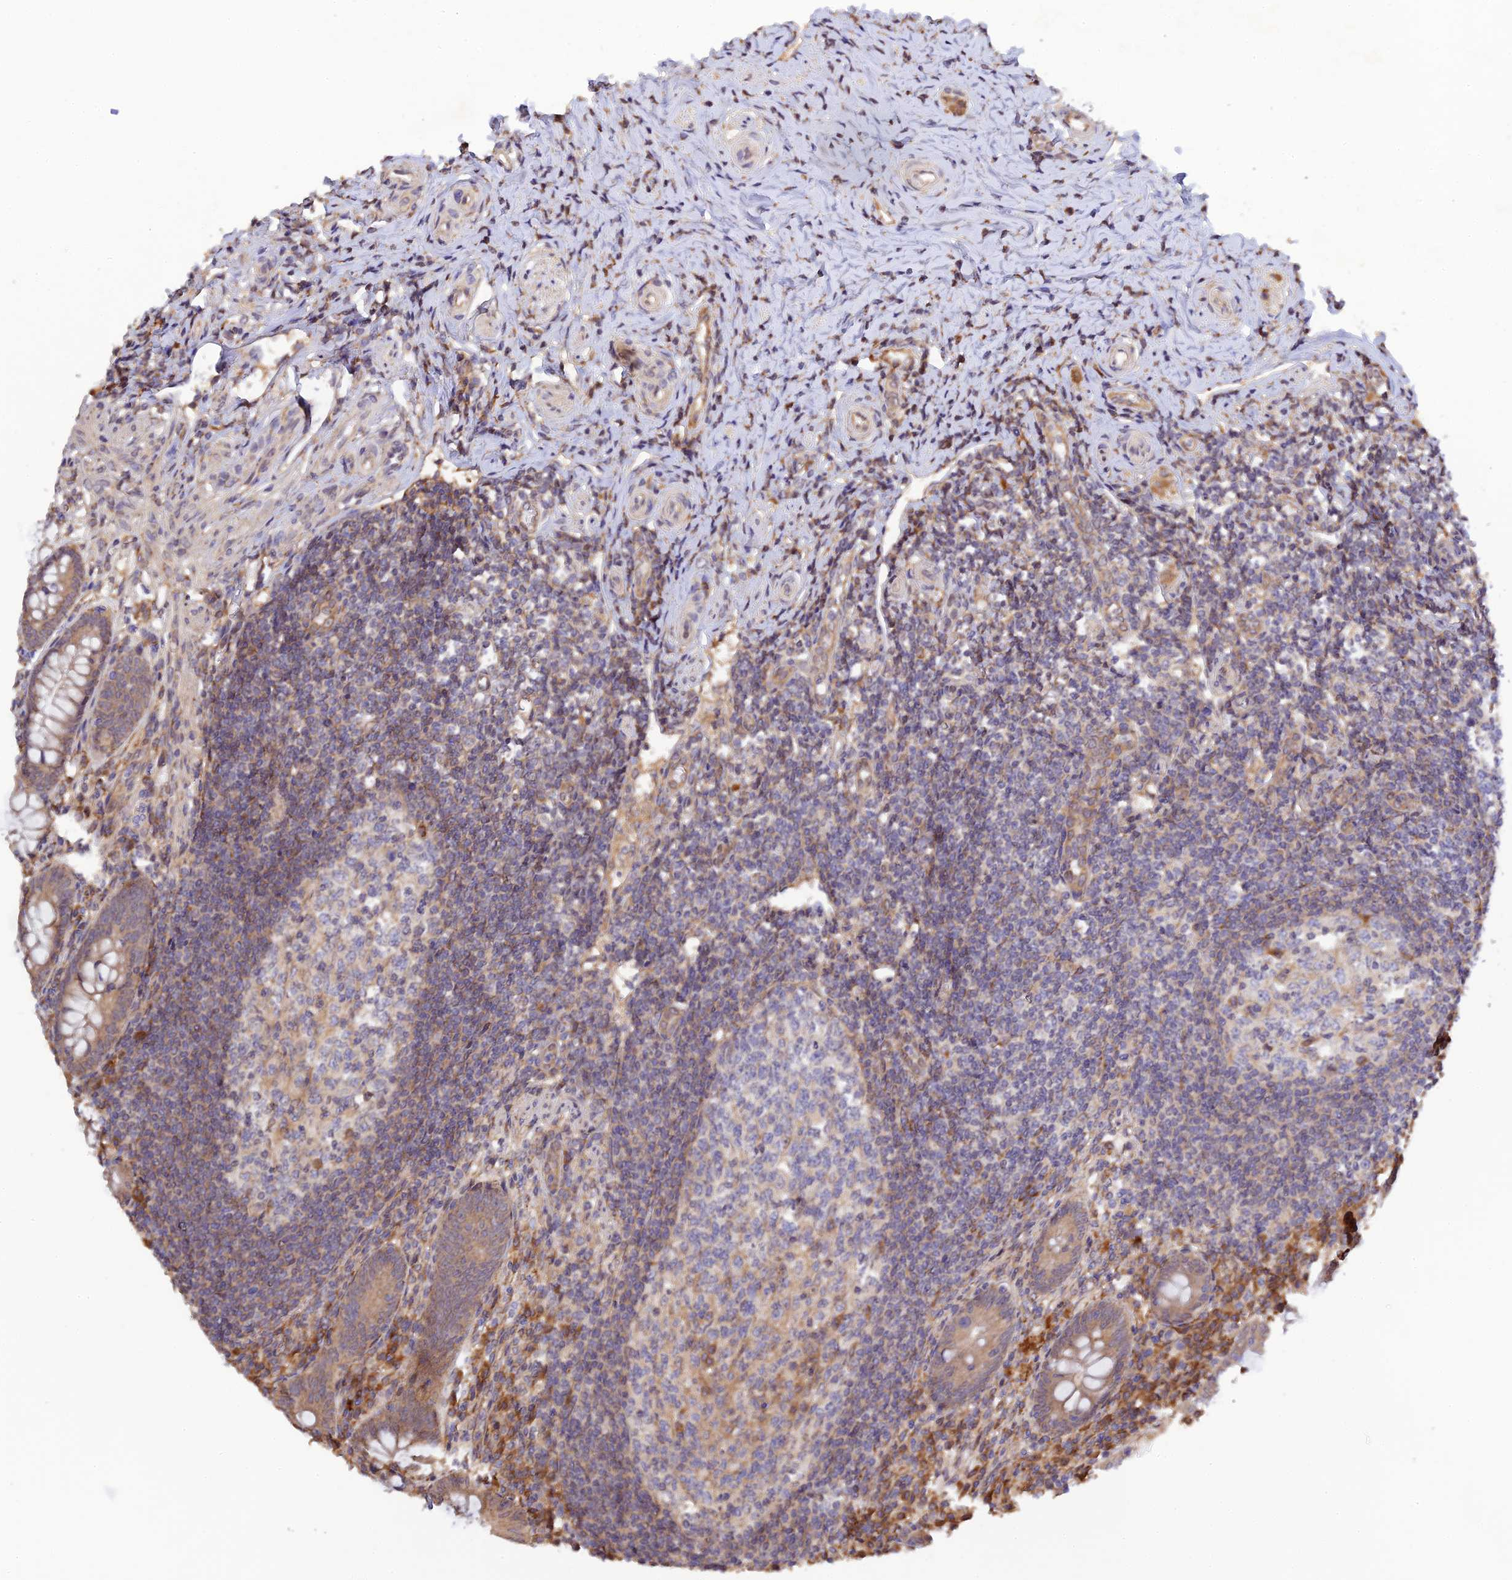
{"staining": {"intensity": "moderate", "quantity": "25%-75%", "location": "cytoplasmic/membranous"}, "tissue": "appendix", "cell_type": "Glandular cells", "image_type": "normal", "snomed": [{"axis": "morphology", "description": "Normal tissue, NOS"}, {"axis": "topography", "description": "Appendix"}], "caption": "Immunohistochemical staining of unremarkable human appendix reveals medium levels of moderate cytoplasmic/membranous expression in approximately 25%-75% of glandular cells. (DAB (3,3'-diaminobenzidine) IHC, brown staining for protein, blue staining for nuclei).", "gene": "P3H3", "patient": {"sex": "female", "age": 33}}